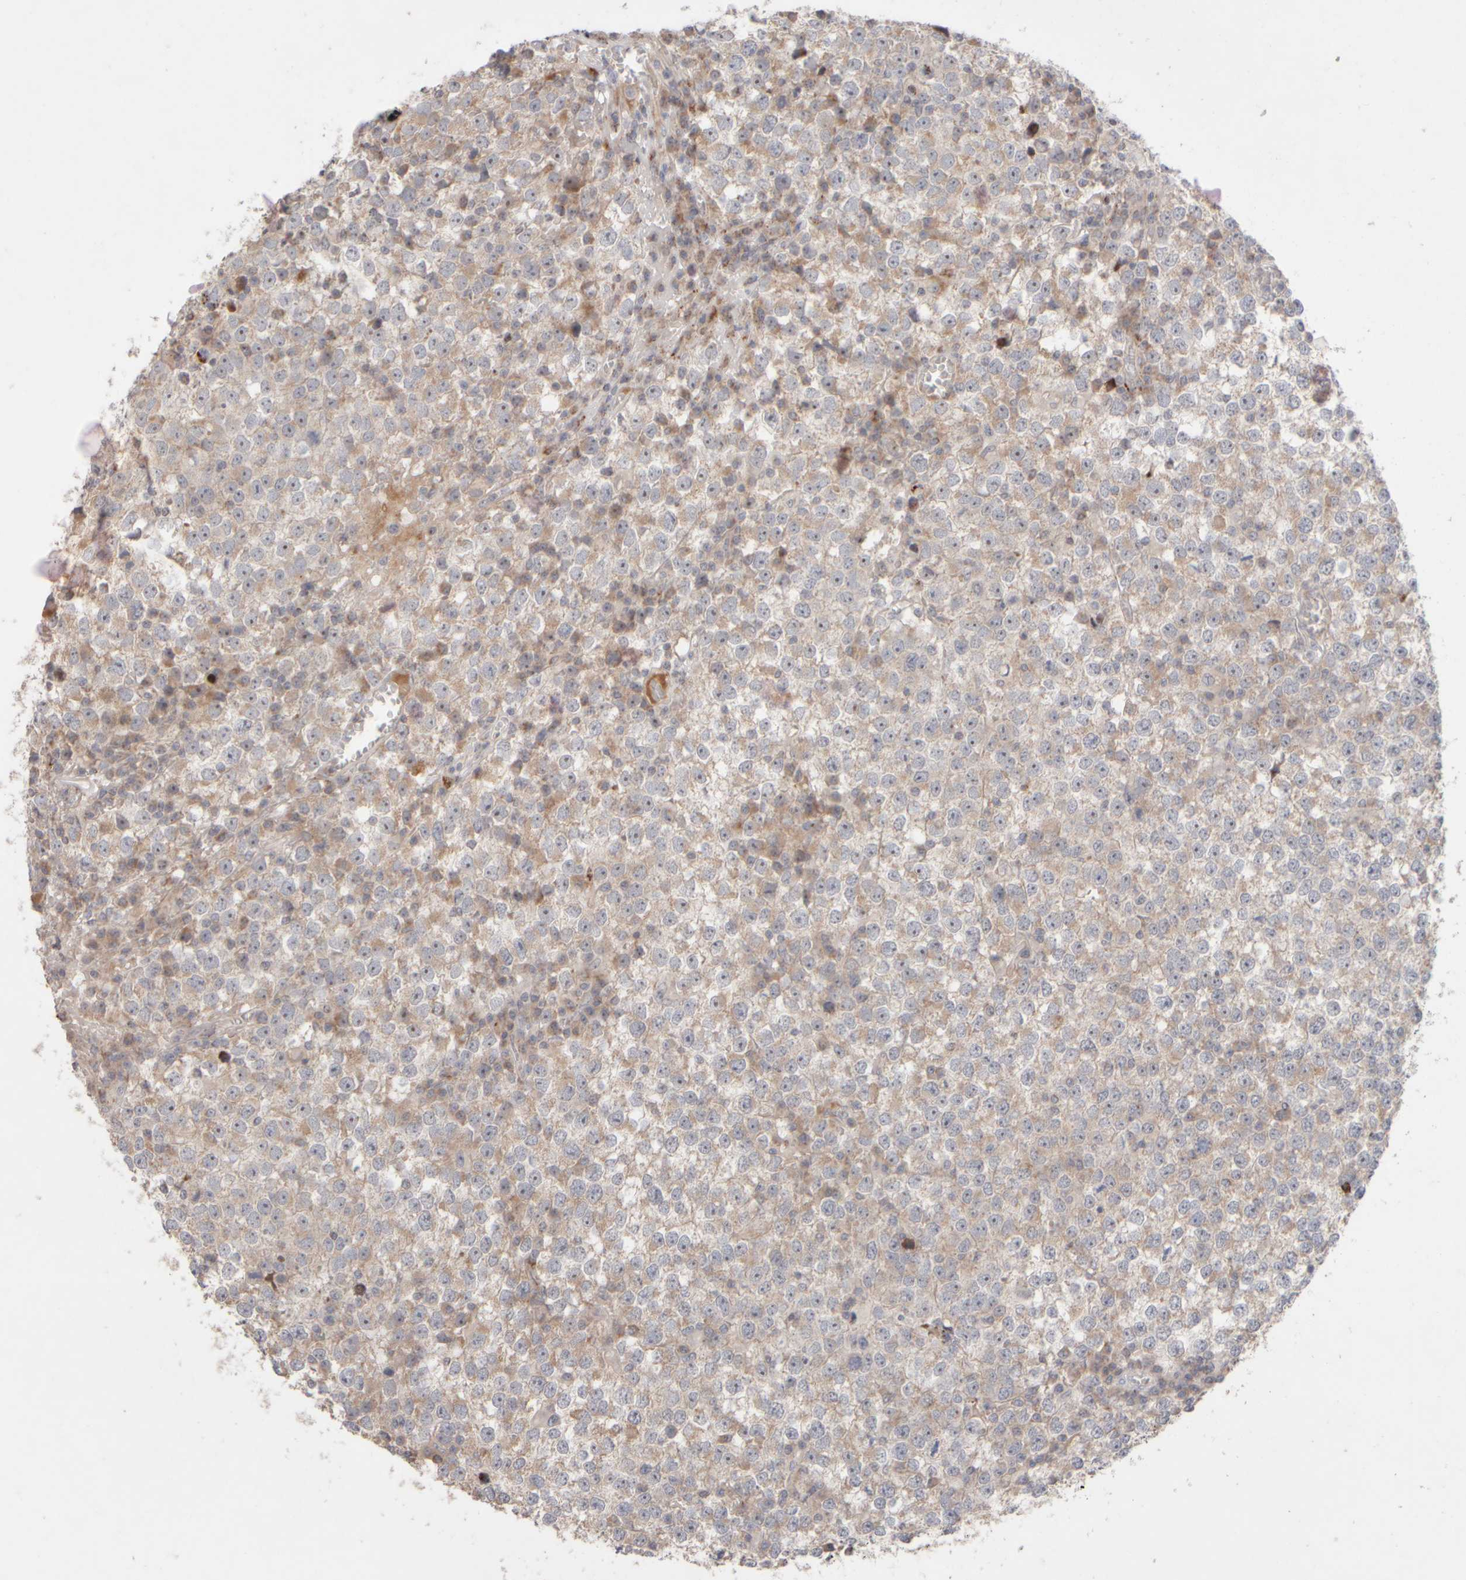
{"staining": {"intensity": "weak", "quantity": "25%-75%", "location": "cytoplasmic/membranous,nuclear"}, "tissue": "testis cancer", "cell_type": "Tumor cells", "image_type": "cancer", "snomed": [{"axis": "morphology", "description": "Seminoma, NOS"}, {"axis": "topography", "description": "Testis"}], "caption": "There is low levels of weak cytoplasmic/membranous and nuclear staining in tumor cells of testis seminoma, as demonstrated by immunohistochemical staining (brown color).", "gene": "CHADL", "patient": {"sex": "male", "age": 65}}